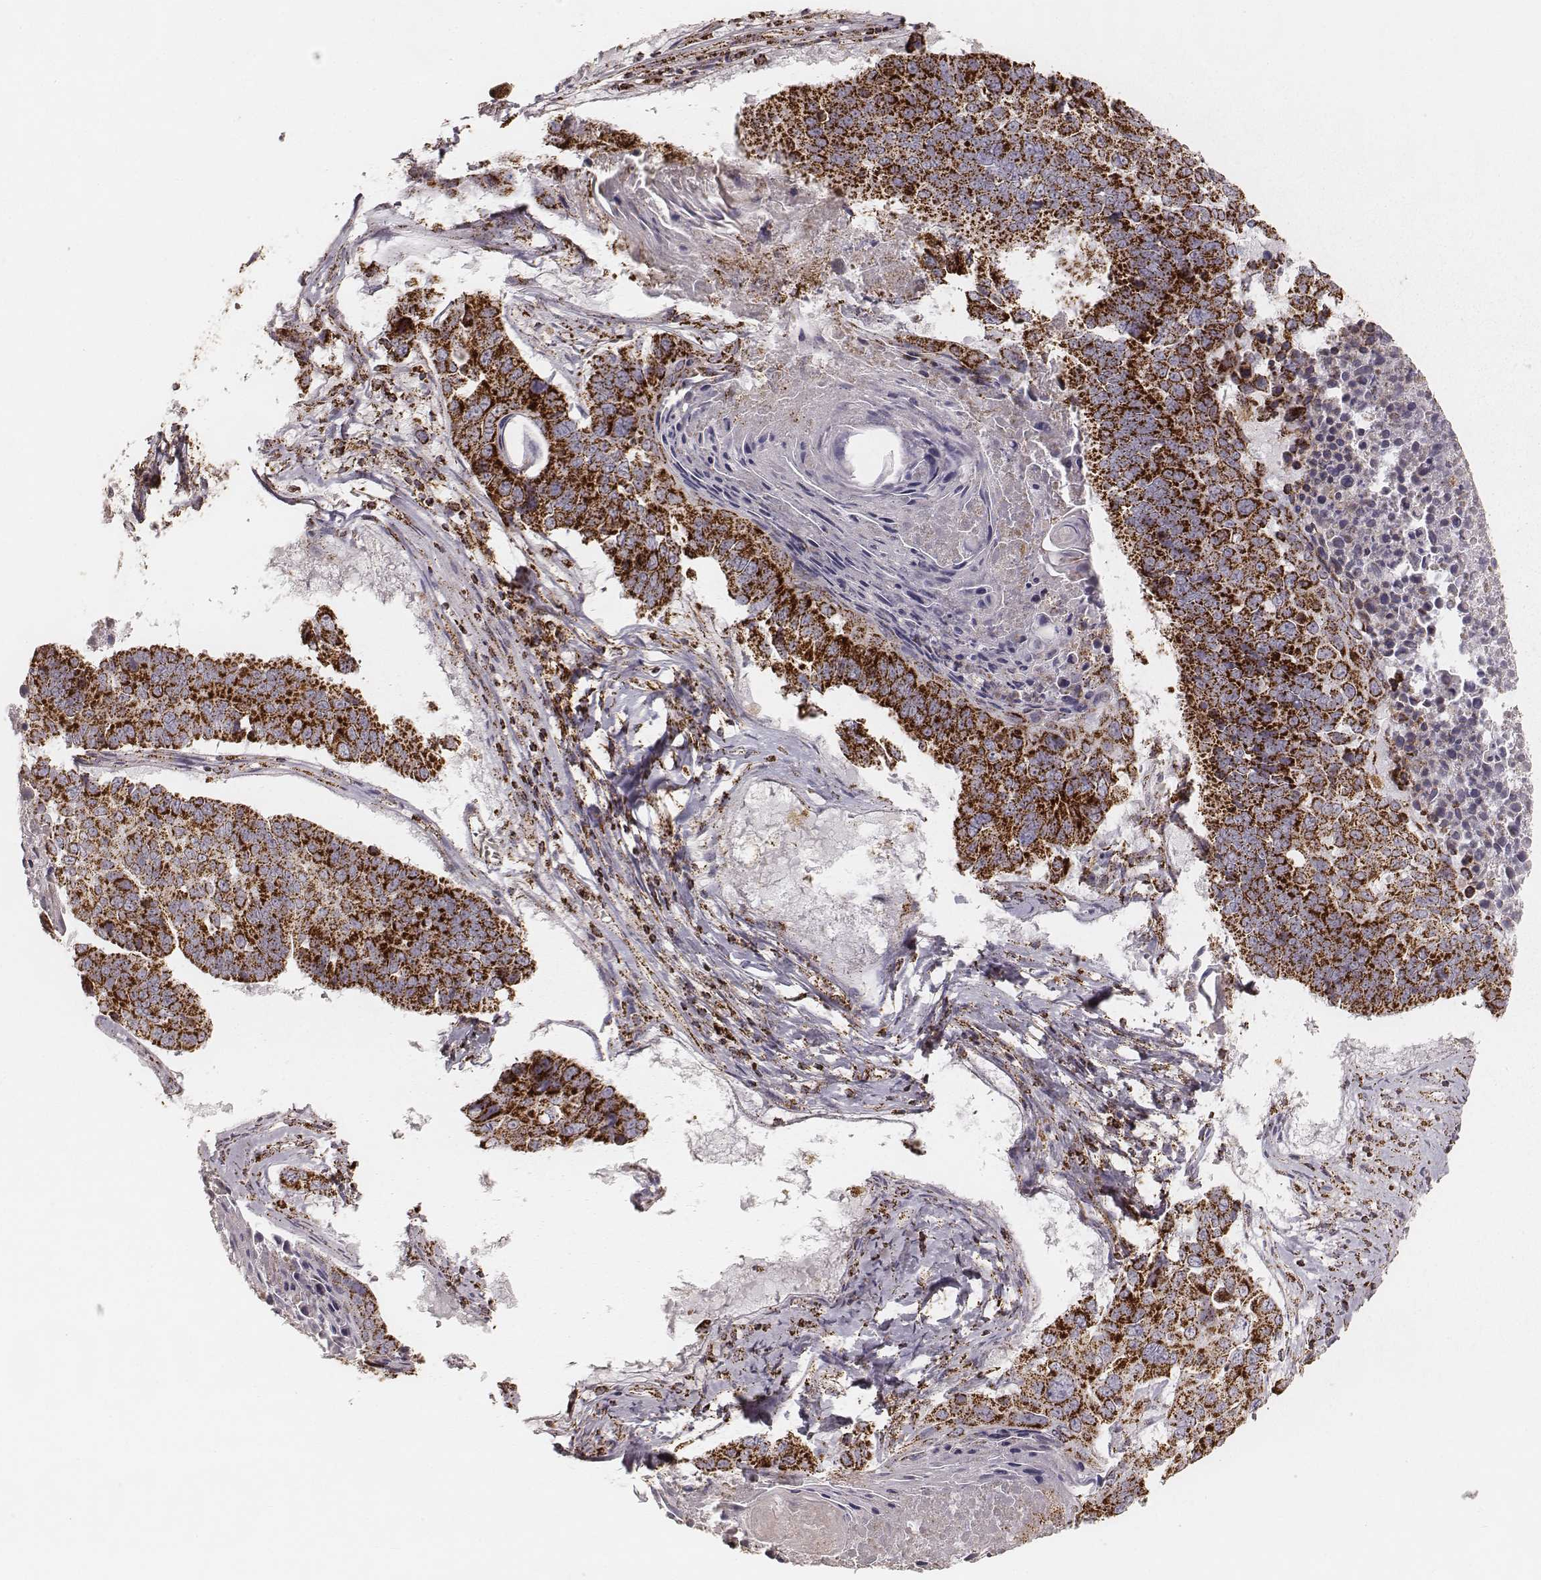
{"staining": {"intensity": "strong", "quantity": ">75%", "location": "cytoplasmic/membranous"}, "tissue": "lung cancer", "cell_type": "Tumor cells", "image_type": "cancer", "snomed": [{"axis": "morphology", "description": "Squamous cell carcinoma, NOS"}, {"axis": "topography", "description": "Lung"}], "caption": "IHC image of human lung cancer (squamous cell carcinoma) stained for a protein (brown), which exhibits high levels of strong cytoplasmic/membranous expression in about >75% of tumor cells.", "gene": "CS", "patient": {"sex": "male", "age": 73}}